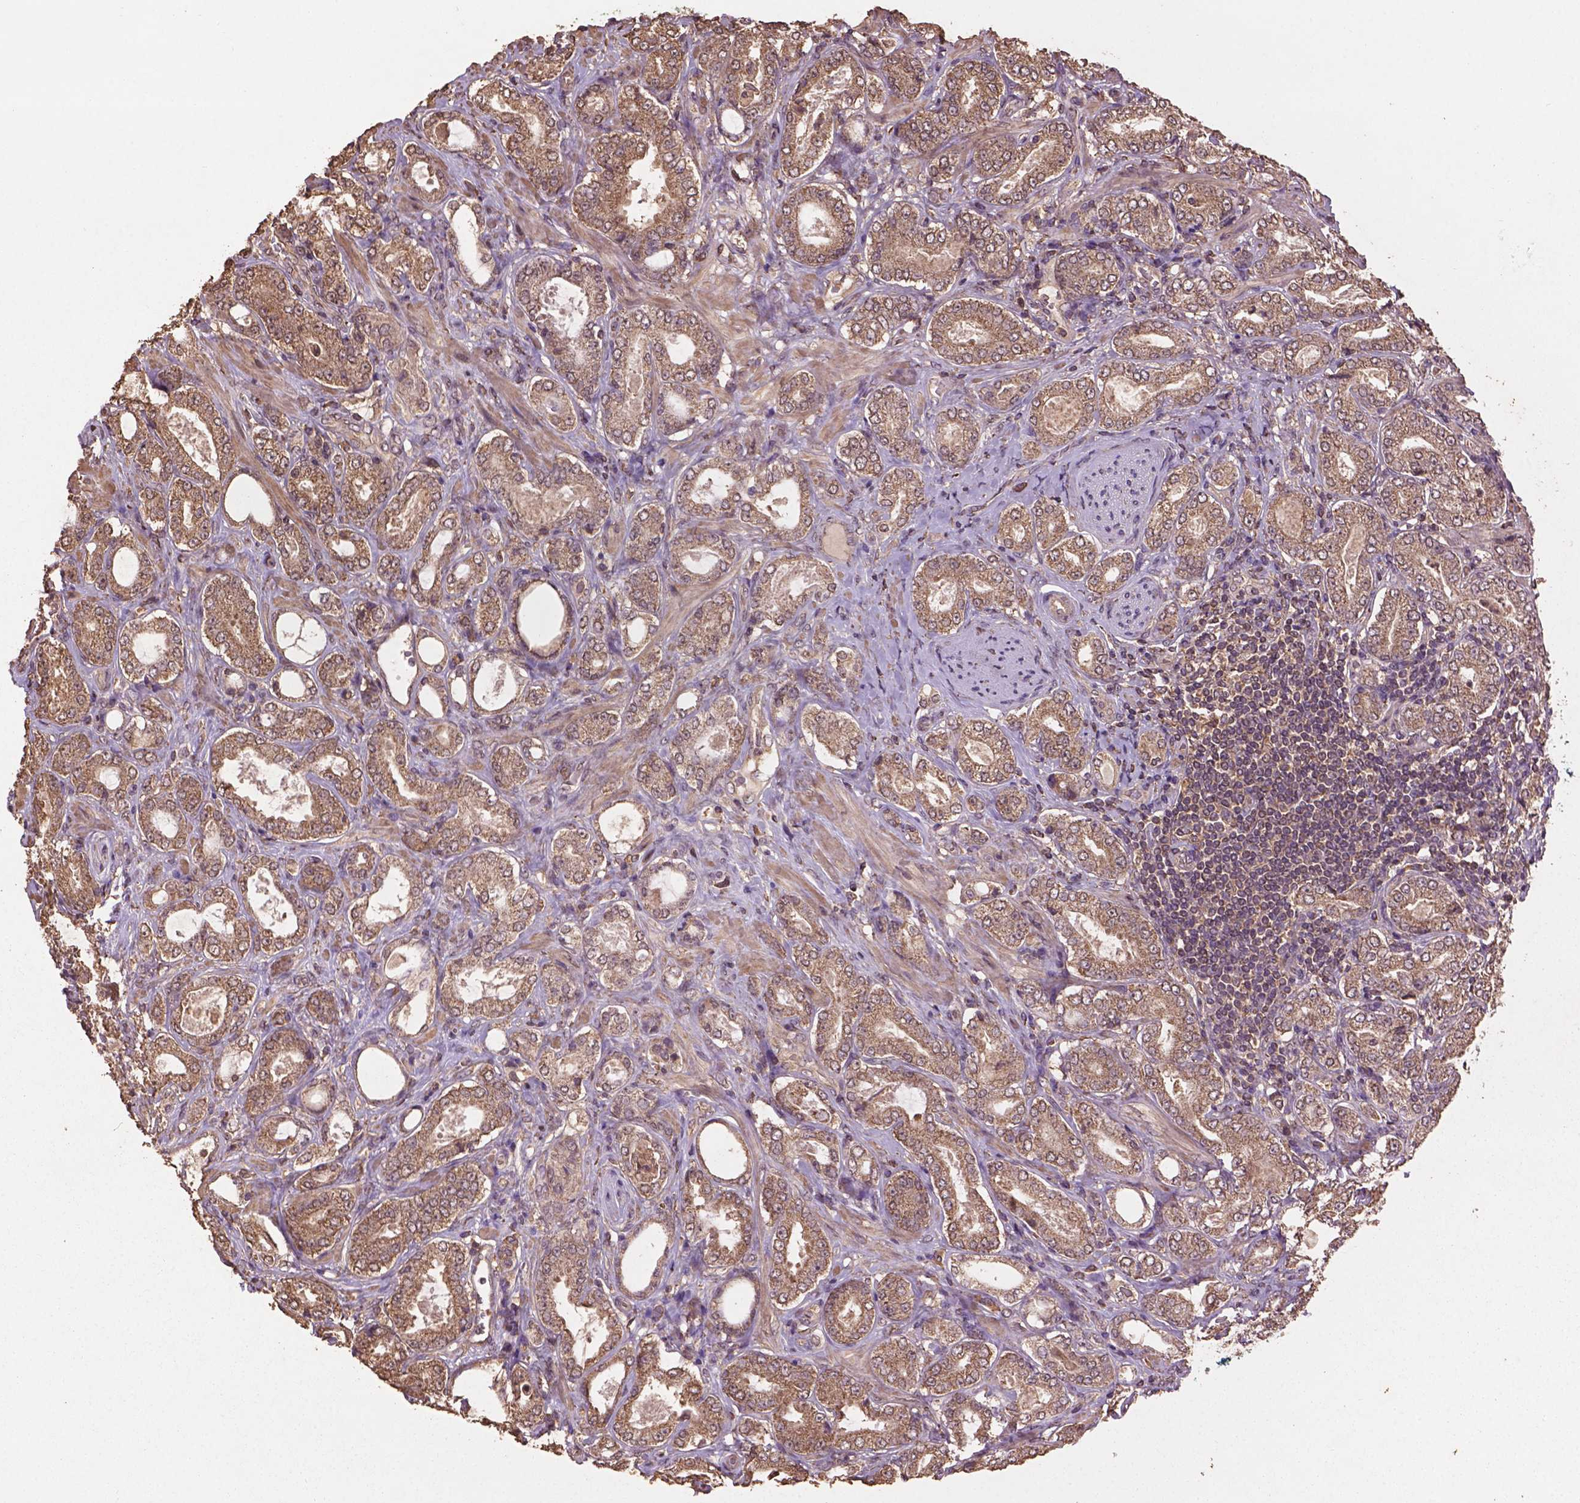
{"staining": {"intensity": "weak", "quantity": ">75%", "location": "cytoplasmic/membranous"}, "tissue": "prostate cancer", "cell_type": "Tumor cells", "image_type": "cancer", "snomed": [{"axis": "morphology", "description": "Adenocarcinoma, NOS"}, {"axis": "topography", "description": "Prostate"}], "caption": "Prostate adenocarcinoma stained with DAB (3,3'-diaminobenzidine) immunohistochemistry (IHC) displays low levels of weak cytoplasmic/membranous positivity in approximately >75% of tumor cells.", "gene": "BABAM1", "patient": {"sex": "male", "age": 64}}